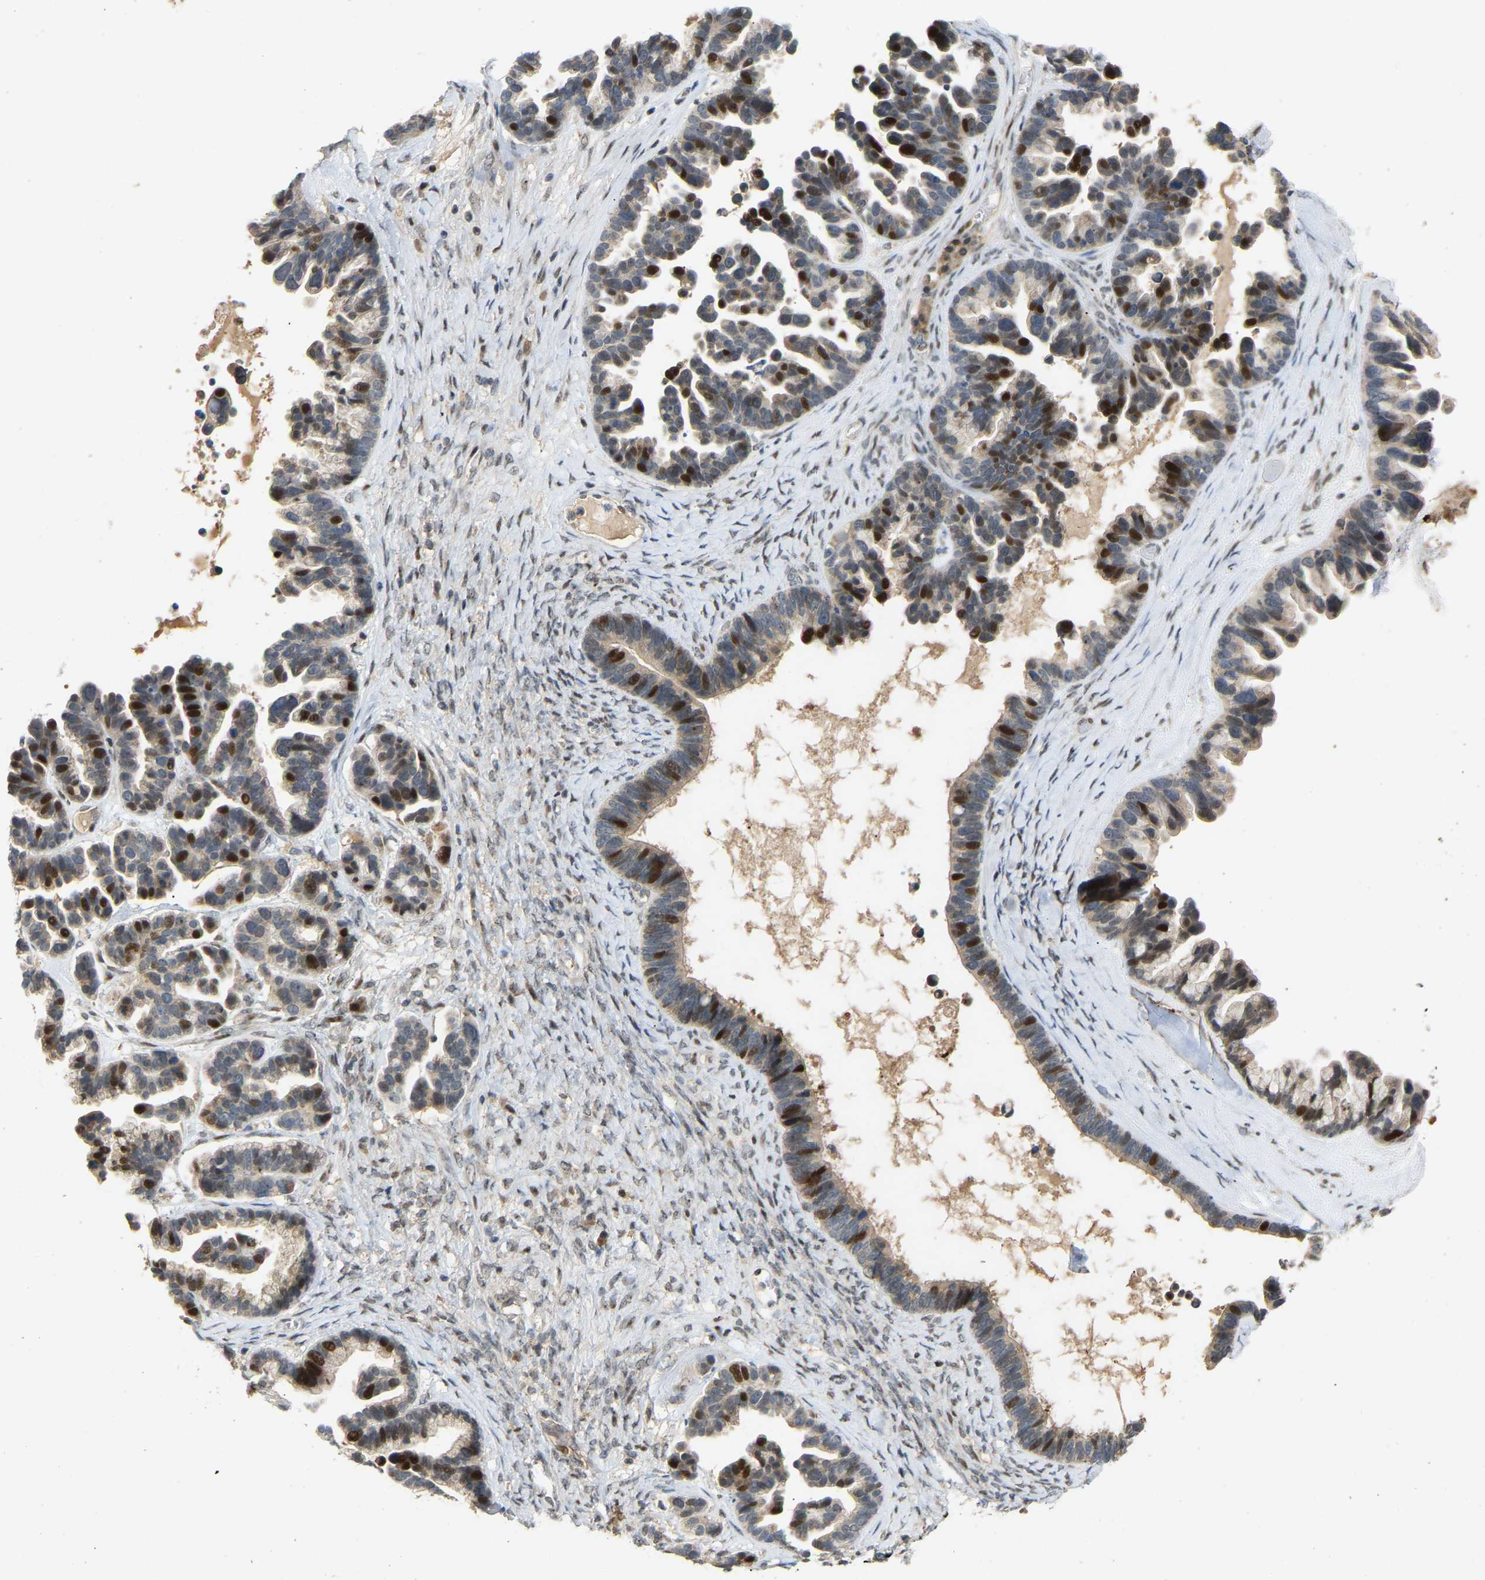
{"staining": {"intensity": "moderate", "quantity": "25%-75%", "location": "nuclear"}, "tissue": "ovarian cancer", "cell_type": "Tumor cells", "image_type": "cancer", "snomed": [{"axis": "morphology", "description": "Cystadenocarcinoma, serous, NOS"}, {"axis": "topography", "description": "Ovary"}], "caption": "Ovarian cancer stained with a protein marker displays moderate staining in tumor cells.", "gene": "PTPN4", "patient": {"sex": "female", "age": 56}}